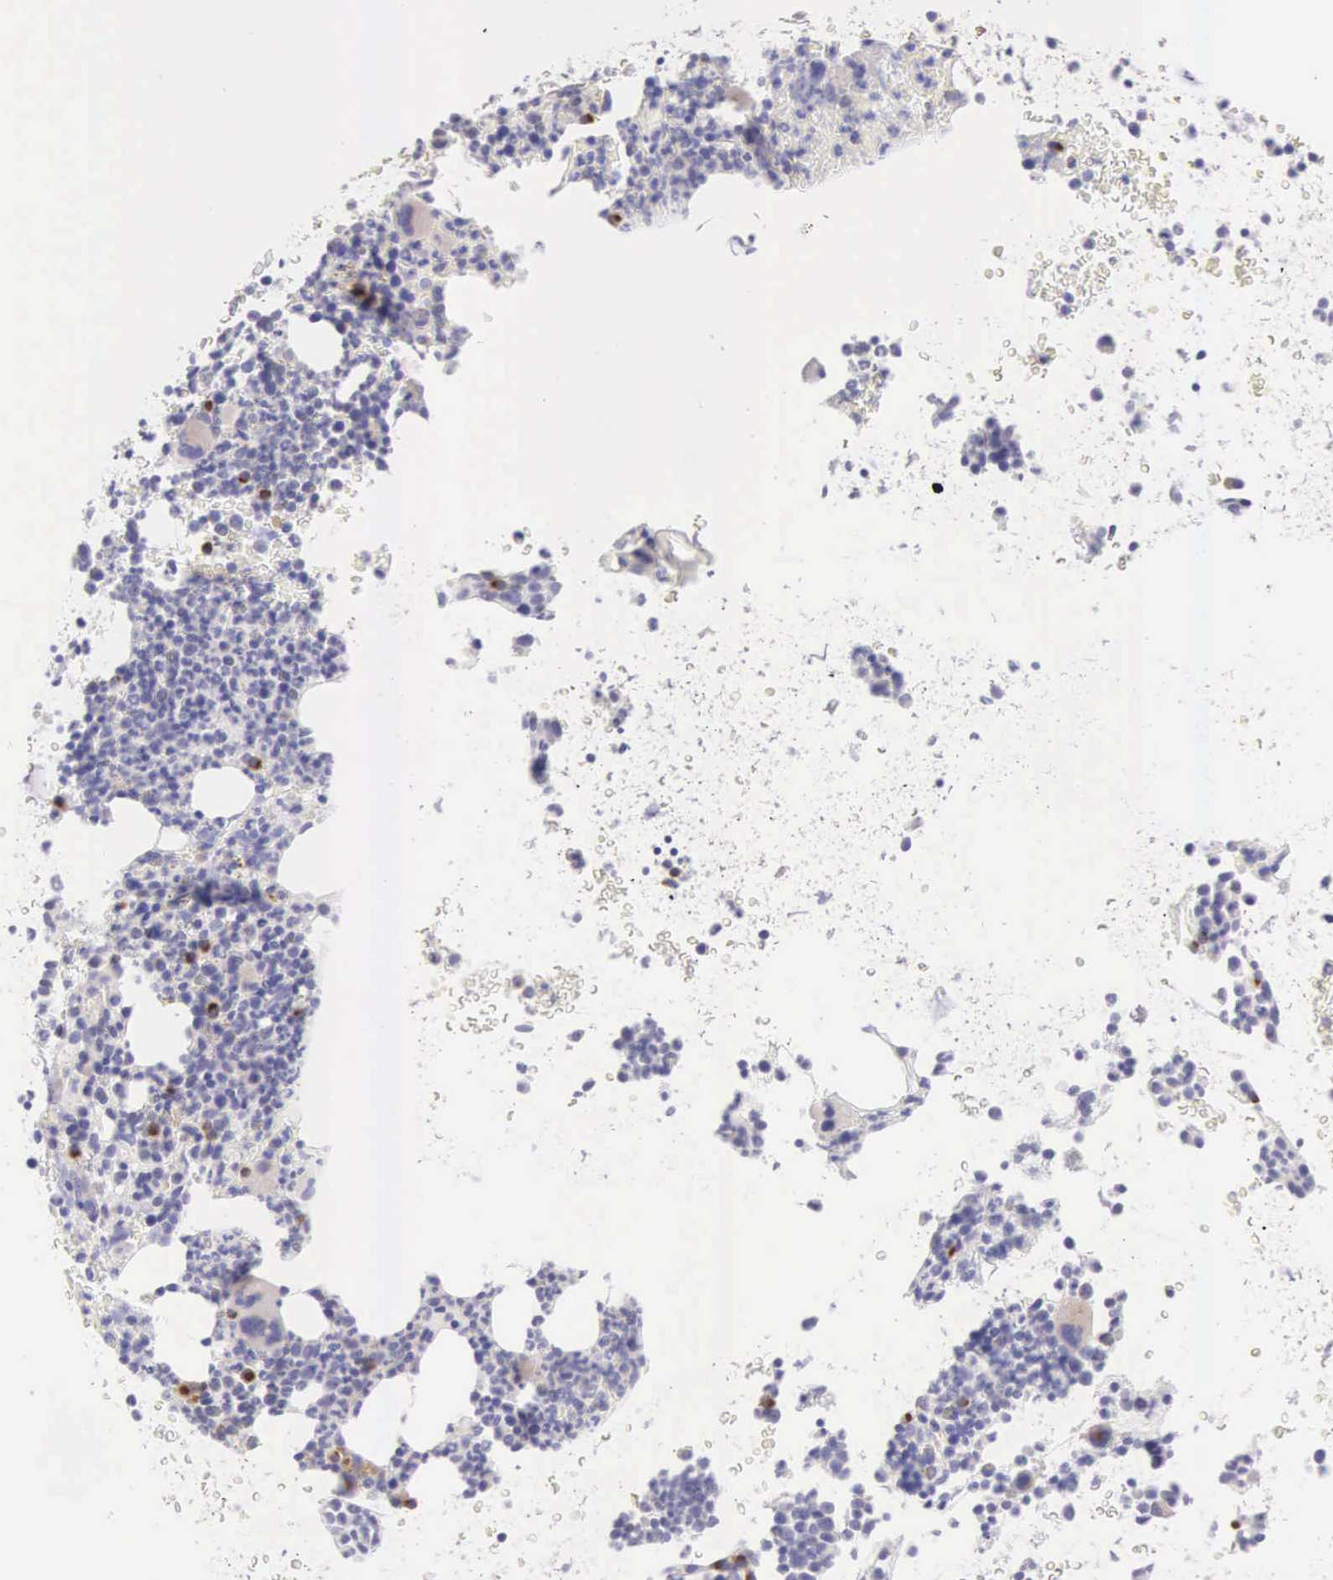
{"staining": {"intensity": "moderate", "quantity": "<25%", "location": "cytoplasmic/membranous"}, "tissue": "bone marrow", "cell_type": "Hematopoietic cells", "image_type": "normal", "snomed": [{"axis": "morphology", "description": "Normal tissue, NOS"}, {"axis": "topography", "description": "Bone marrow"}], "caption": "This micrograph demonstrates unremarkable bone marrow stained with immunohistochemistry (IHC) to label a protein in brown. The cytoplasmic/membranous of hematopoietic cells show moderate positivity for the protein. Nuclei are counter-stained blue.", "gene": "ARFGAP3", "patient": {"sex": "female", "age": 52}}